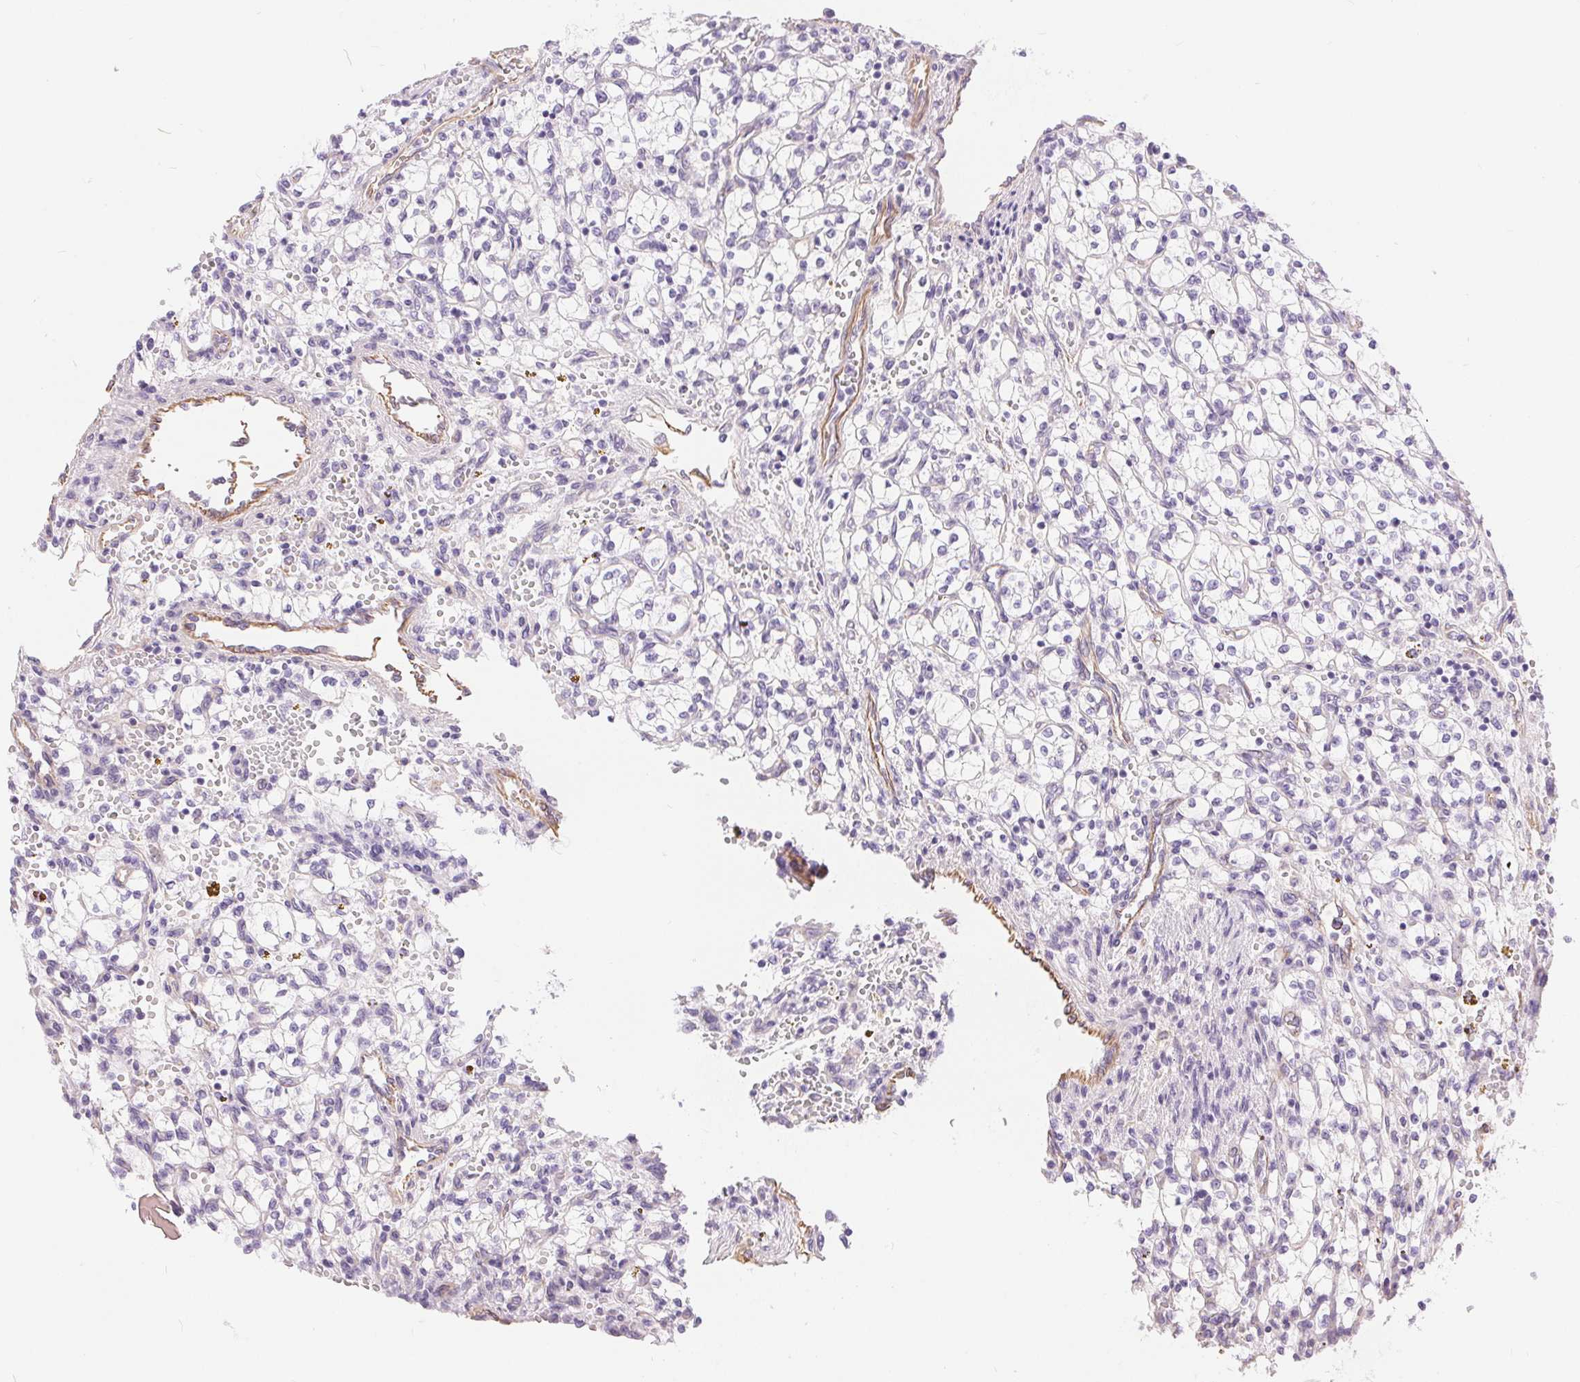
{"staining": {"intensity": "negative", "quantity": "none", "location": "none"}, "tissue": "renal cancer", "cell_type": "Tumor cells", "image_type": "cancer", "snomed": [{"axis": "morphology", "description": "Adenocarcinoma, NOS"}, {"axis": "topography", "description": "Kidney"}], "caption": "Immunohistochemistry (IHC) histopathology image of neoplastic tissue: renal cancer stained with DAB demonstrates no significant protein staining in tumor cells.", "gene": "GFAP", "patient": {"sex": "female", "age": 64}}